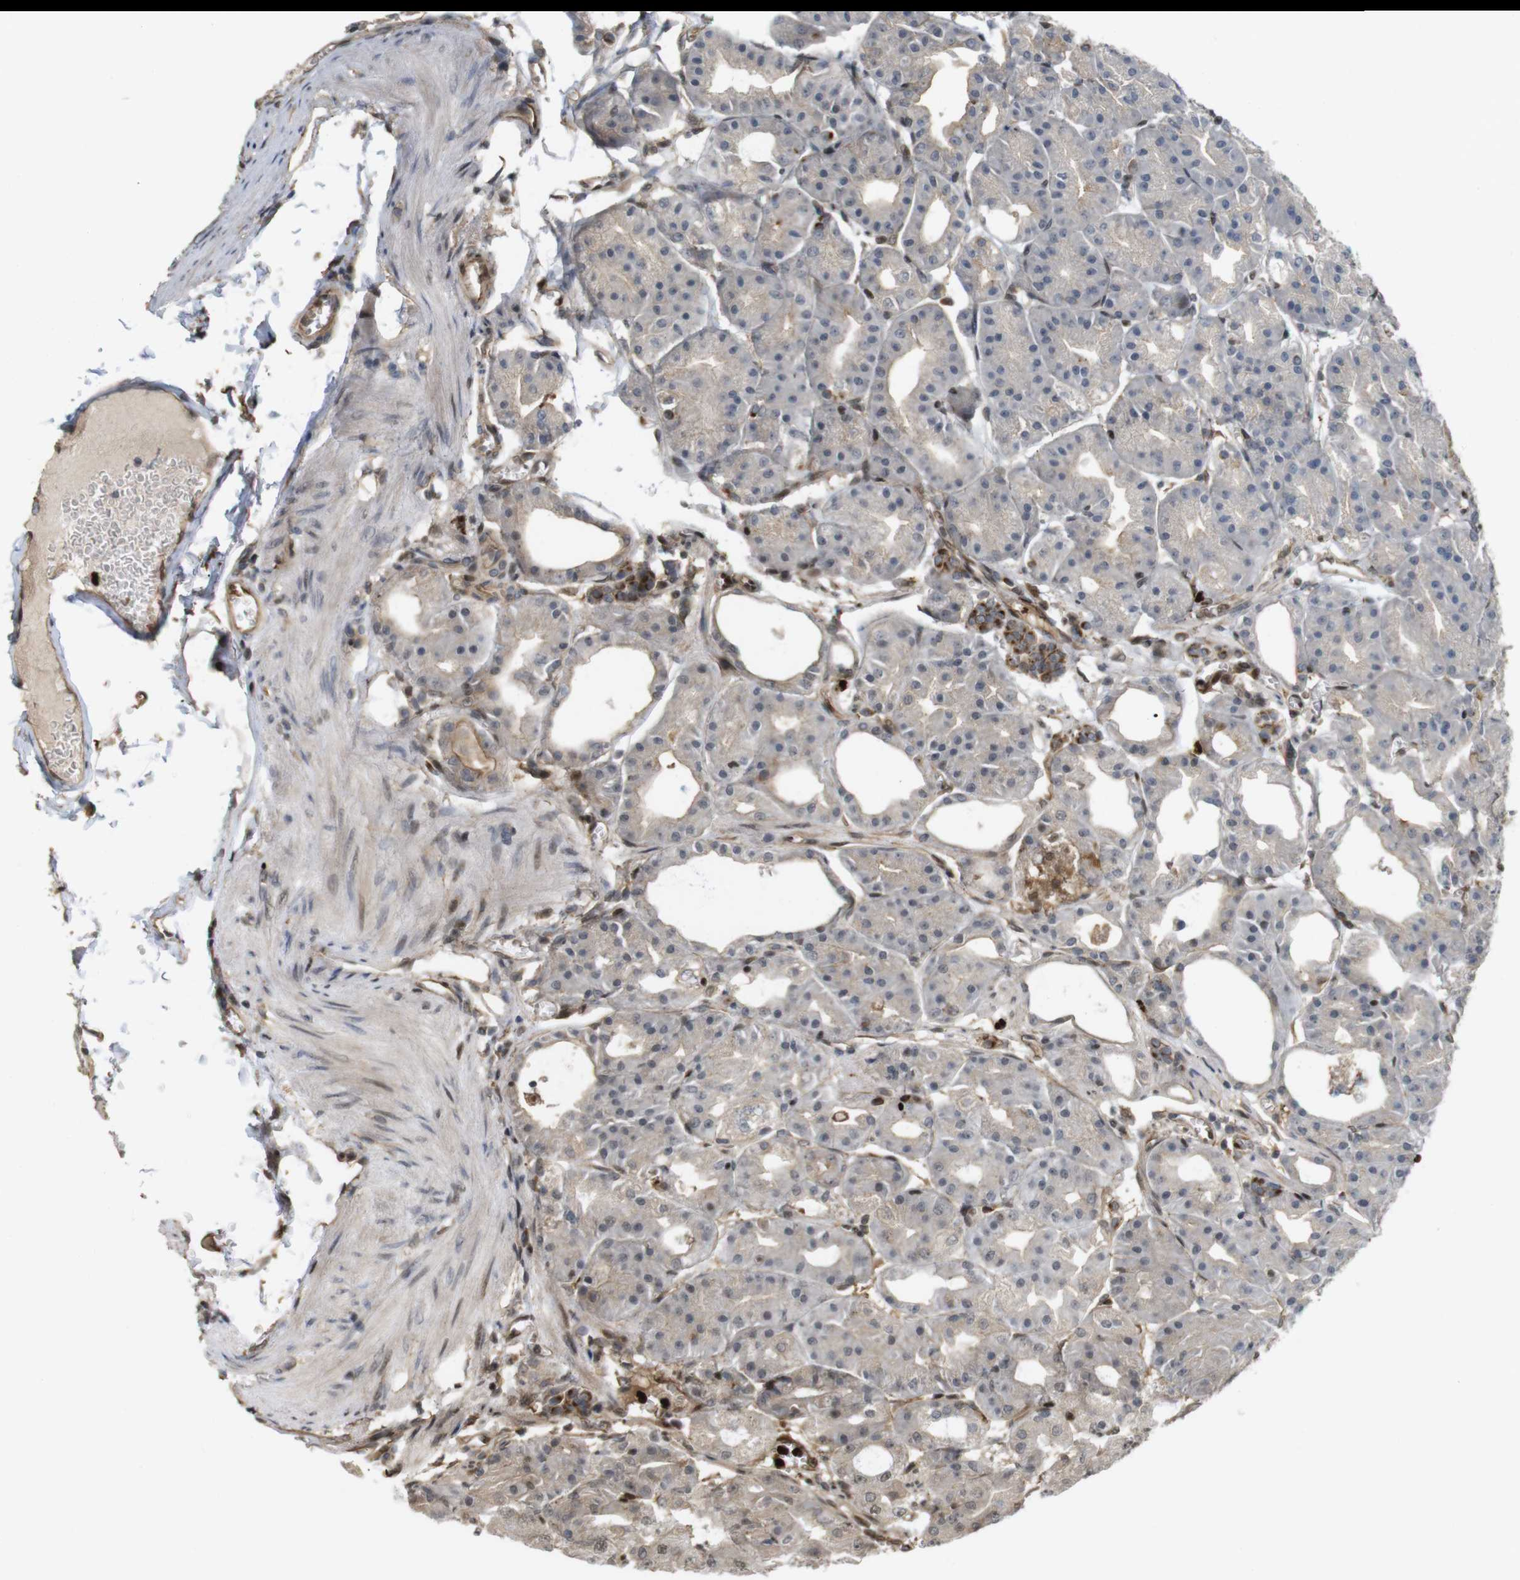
{"staining": {"intensity": "strong", "quantity": "<25%", "location": "cytoplasmic/membranous,nuclear"}, "tissue": "stomach", "cell_type": "Glandular cells", "image_type": "normal", "snomed": [{"axis": "morphology", "description": "Normal tissue, NOS"}, {"axis": "topography", "description": "Stomach, lower"}], "caption": "A photomicrograph of human stomach stained for a protein shows strong cytoplasmic/membranous,nuclear brown staining in glandular cells. (DAB IHC with brightfield microscopy, high magnification).", "gene": "SP2", "patient": {"sex": "male", "age": 71}}